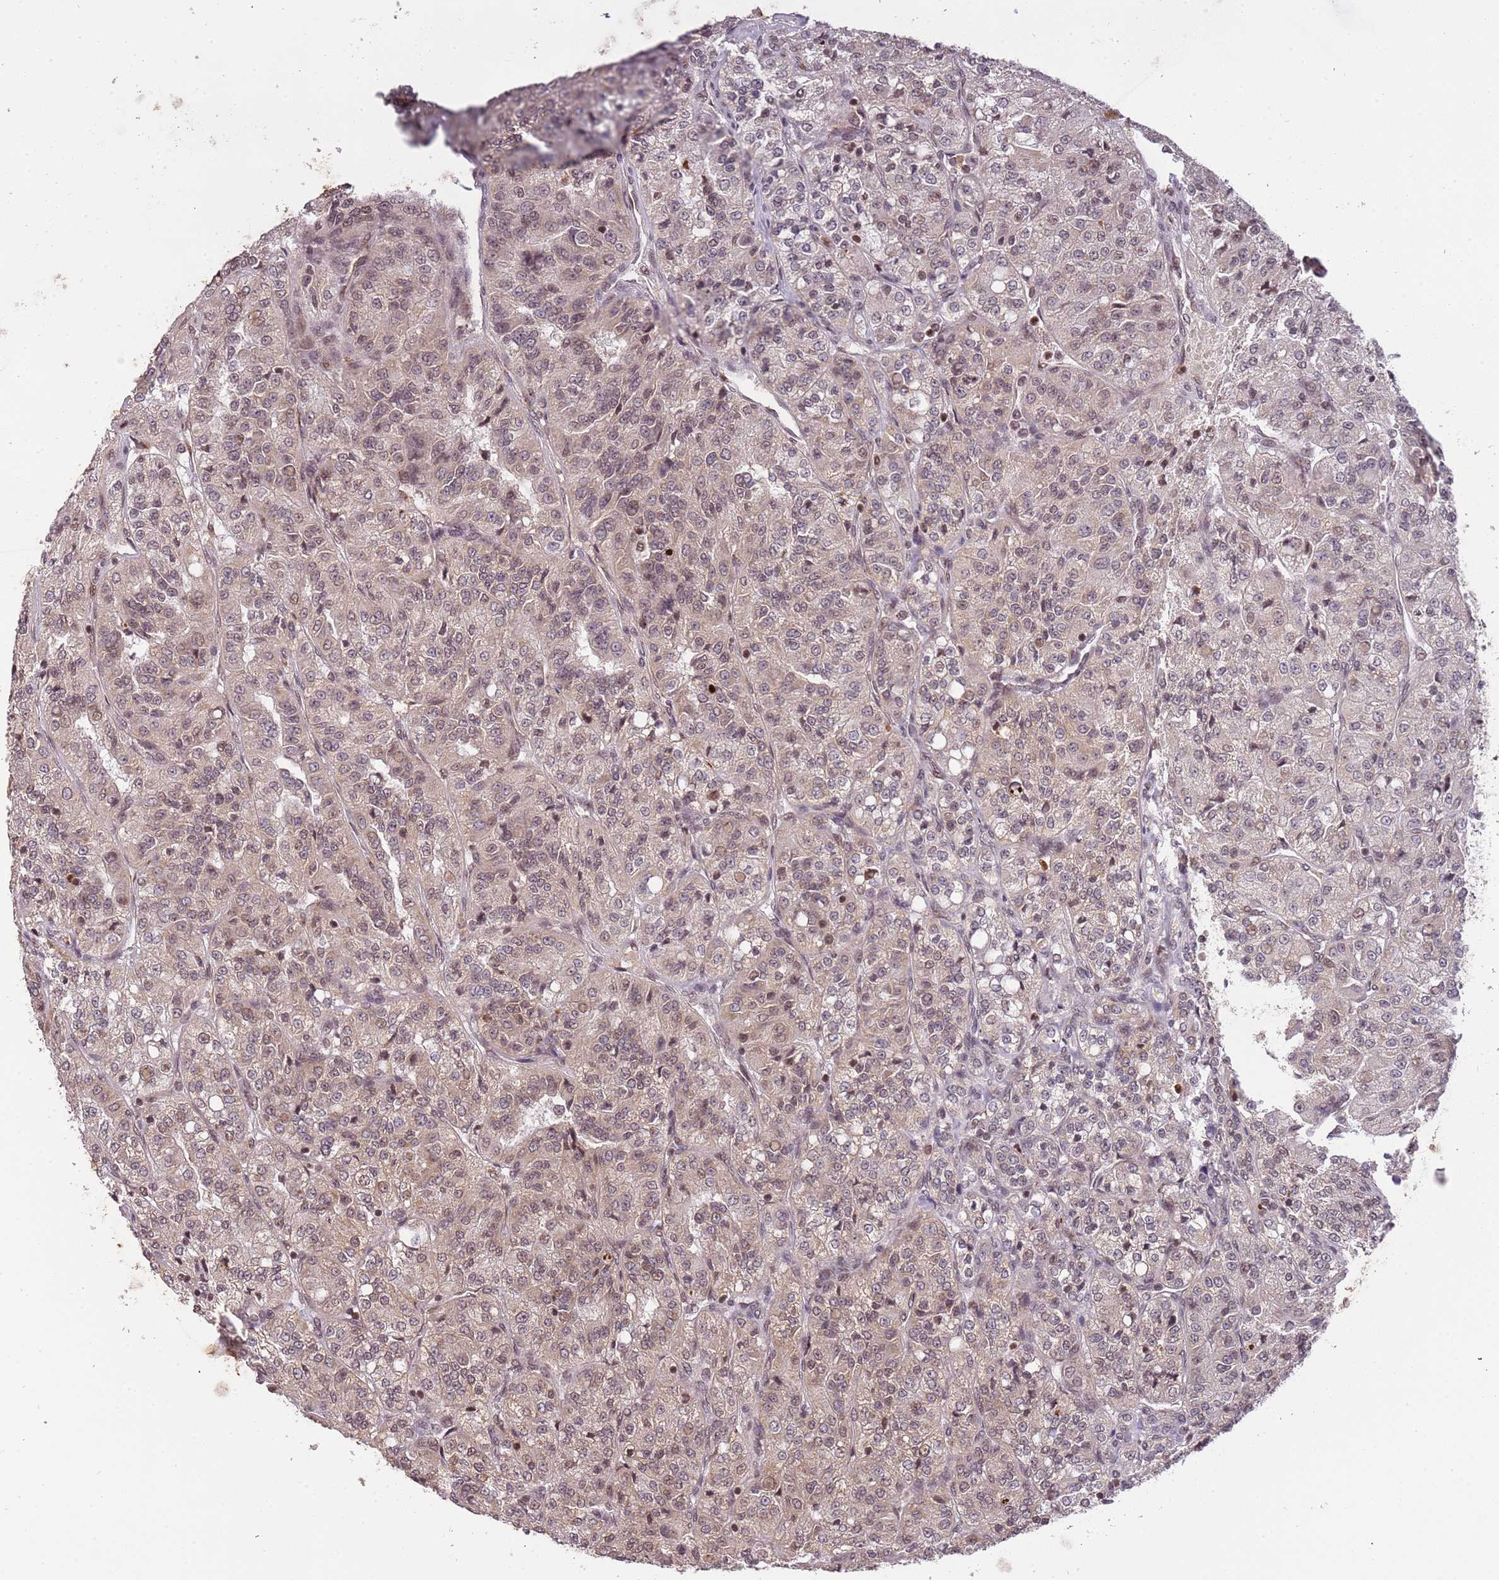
{"staining": {"intensity": "weak", "quantity": ">75%", "location": "cytoplasmic/membranous,nuclear"}, "tissue": "renal cancer", "cell_type": "Tumor cells", "image_type": "cancer", "snomed": [{"axis": "morphology", "description": "Adenocarcinoma, NOS"}, {"axis": "topography", "description": "Kidney"}], "caption": "IHC micrograph of renal cancer stained for a protein (brown), which displays low levels of weak cytoplasmic/membranous and nuclear staining in about >75% of tumor cells.", "gene": "SAMSN1", "patient": {"sex": "female", "age": 63}}